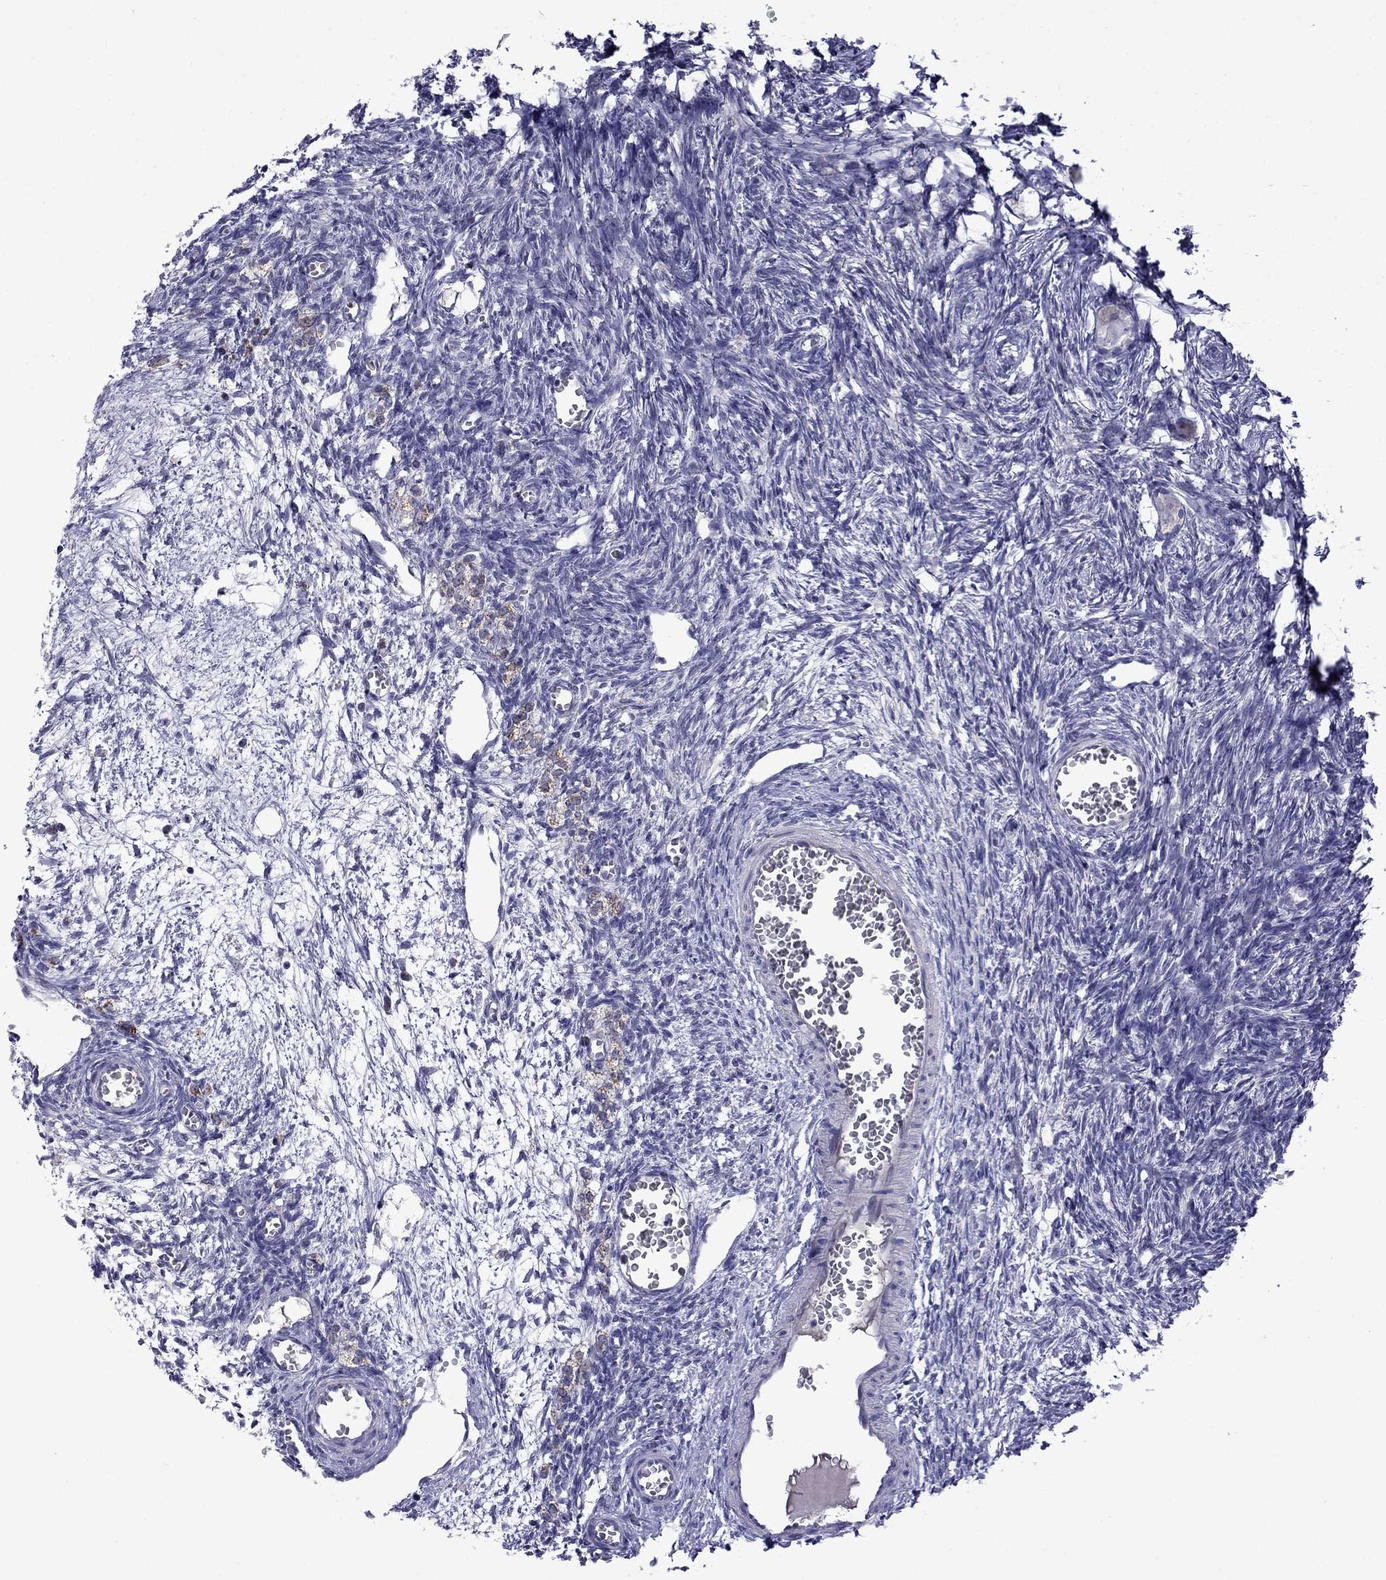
{"staining": {"intensity": "negative", "quantity": "none", "location": "none"}, "tissue": "ovary", "cell_type": "Follicle cells", "image_type": "normal", "snomed": [{"axis": "morphology", "description": "Normal tissue, NOS"}, {"axis": "topography", "description": "Ovary"}], "caption": "The immunohistochemistry (IHC) photomicrograph has no significant staining in follicle cells of ovary. (Immunohistochemistry (ihc), brightfield microscopy, high magnification).", "gene": "STAR", "patient": {"sex": "female", "age": 27}}